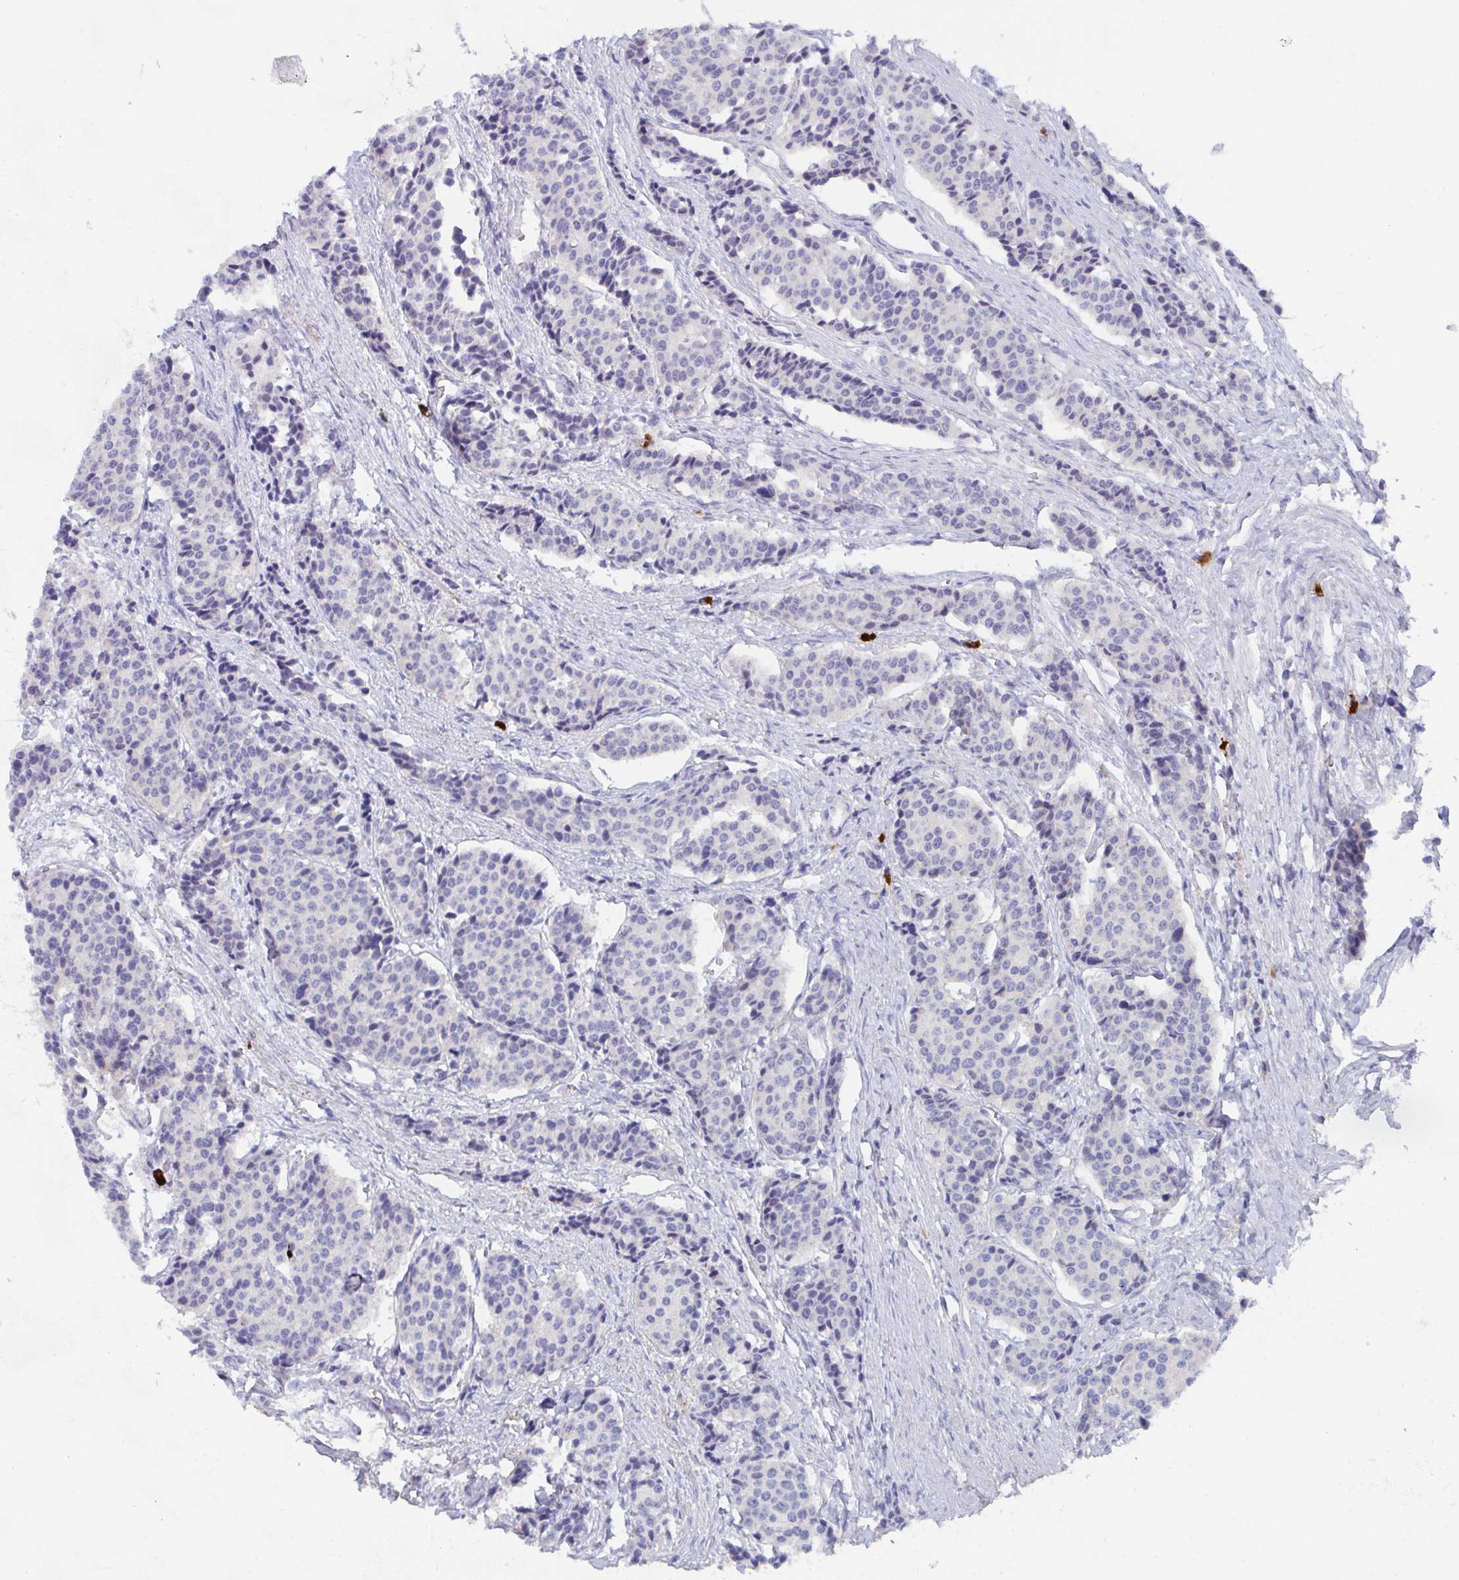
{"staining": {"intensity": "negative", "quantity": "none", "location": "none"}, "tissue": "carcinoid", "cell_type": "Tumor cells", "image_type": "cancer", "snomed": [{"axis": "morphology", "description": "Carcinoid, malignant, NOS"}, {"axis": "topography", "description": "Small intestine"}], "caption": "A histopathology image of human carcinoid is negative for staining in tumor cells. Nuclei are stained in blue.", "gene": "KCNK5", "patient": {"sex": "male", "age": 73}}